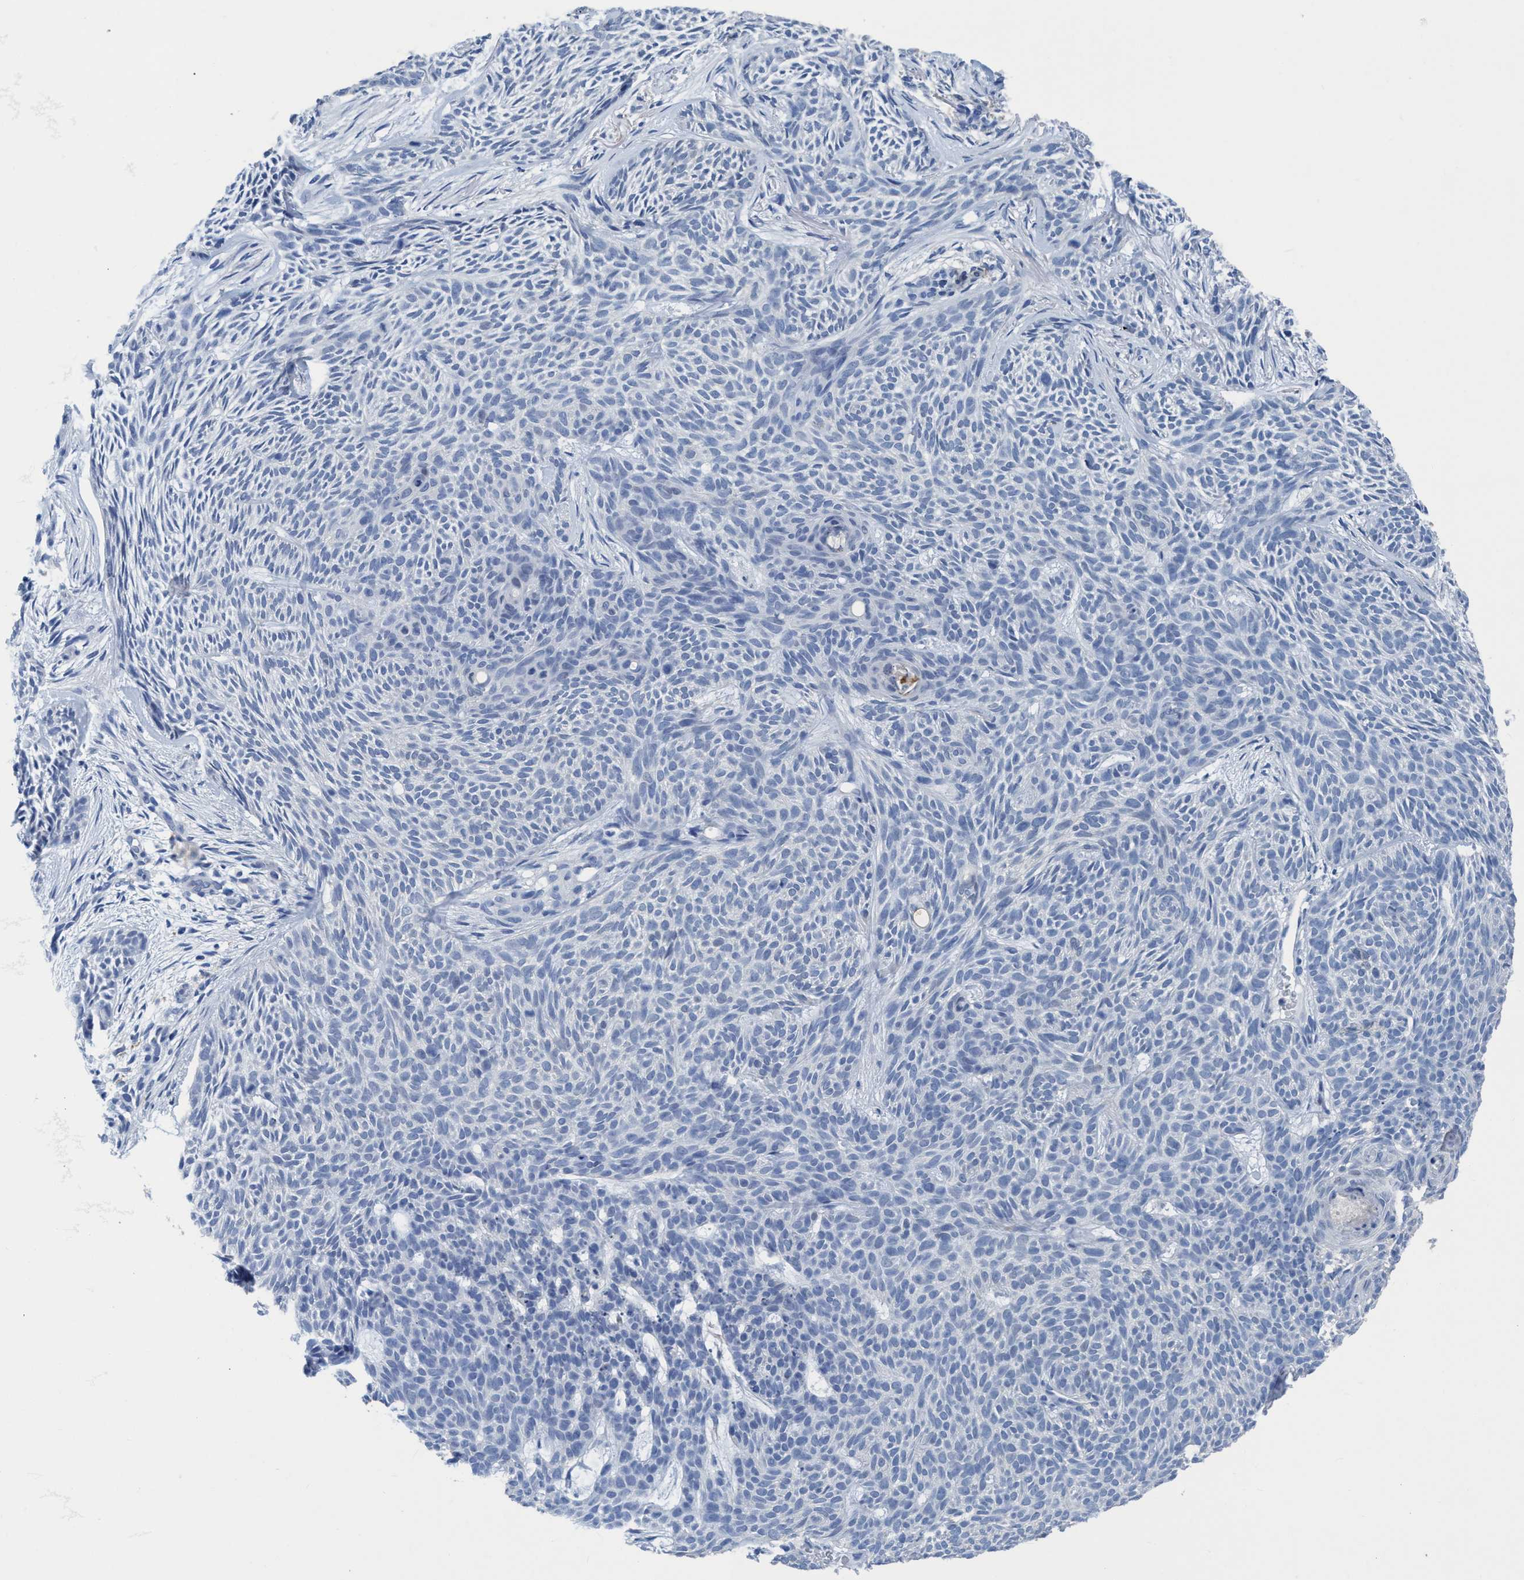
{"staining": {"intensity": "negative", "quantity": "none", "location": "none"}, "tissue": "skin cancer", "cell_type": "Tumor cells", "image_type": "cancer", "snomed": [{"axis": "morphology", "description": "Basal cell carcinoma"}, {"axis": "topography", "description": "Skin"}], "caption": "DAB immunohistochemical staining of skin cancer (basal cell carcinoma) exhibits no significant positivity in tumor cells.", "gene": "DNAI1", "patient": {"sex": "female", "age": 59}}